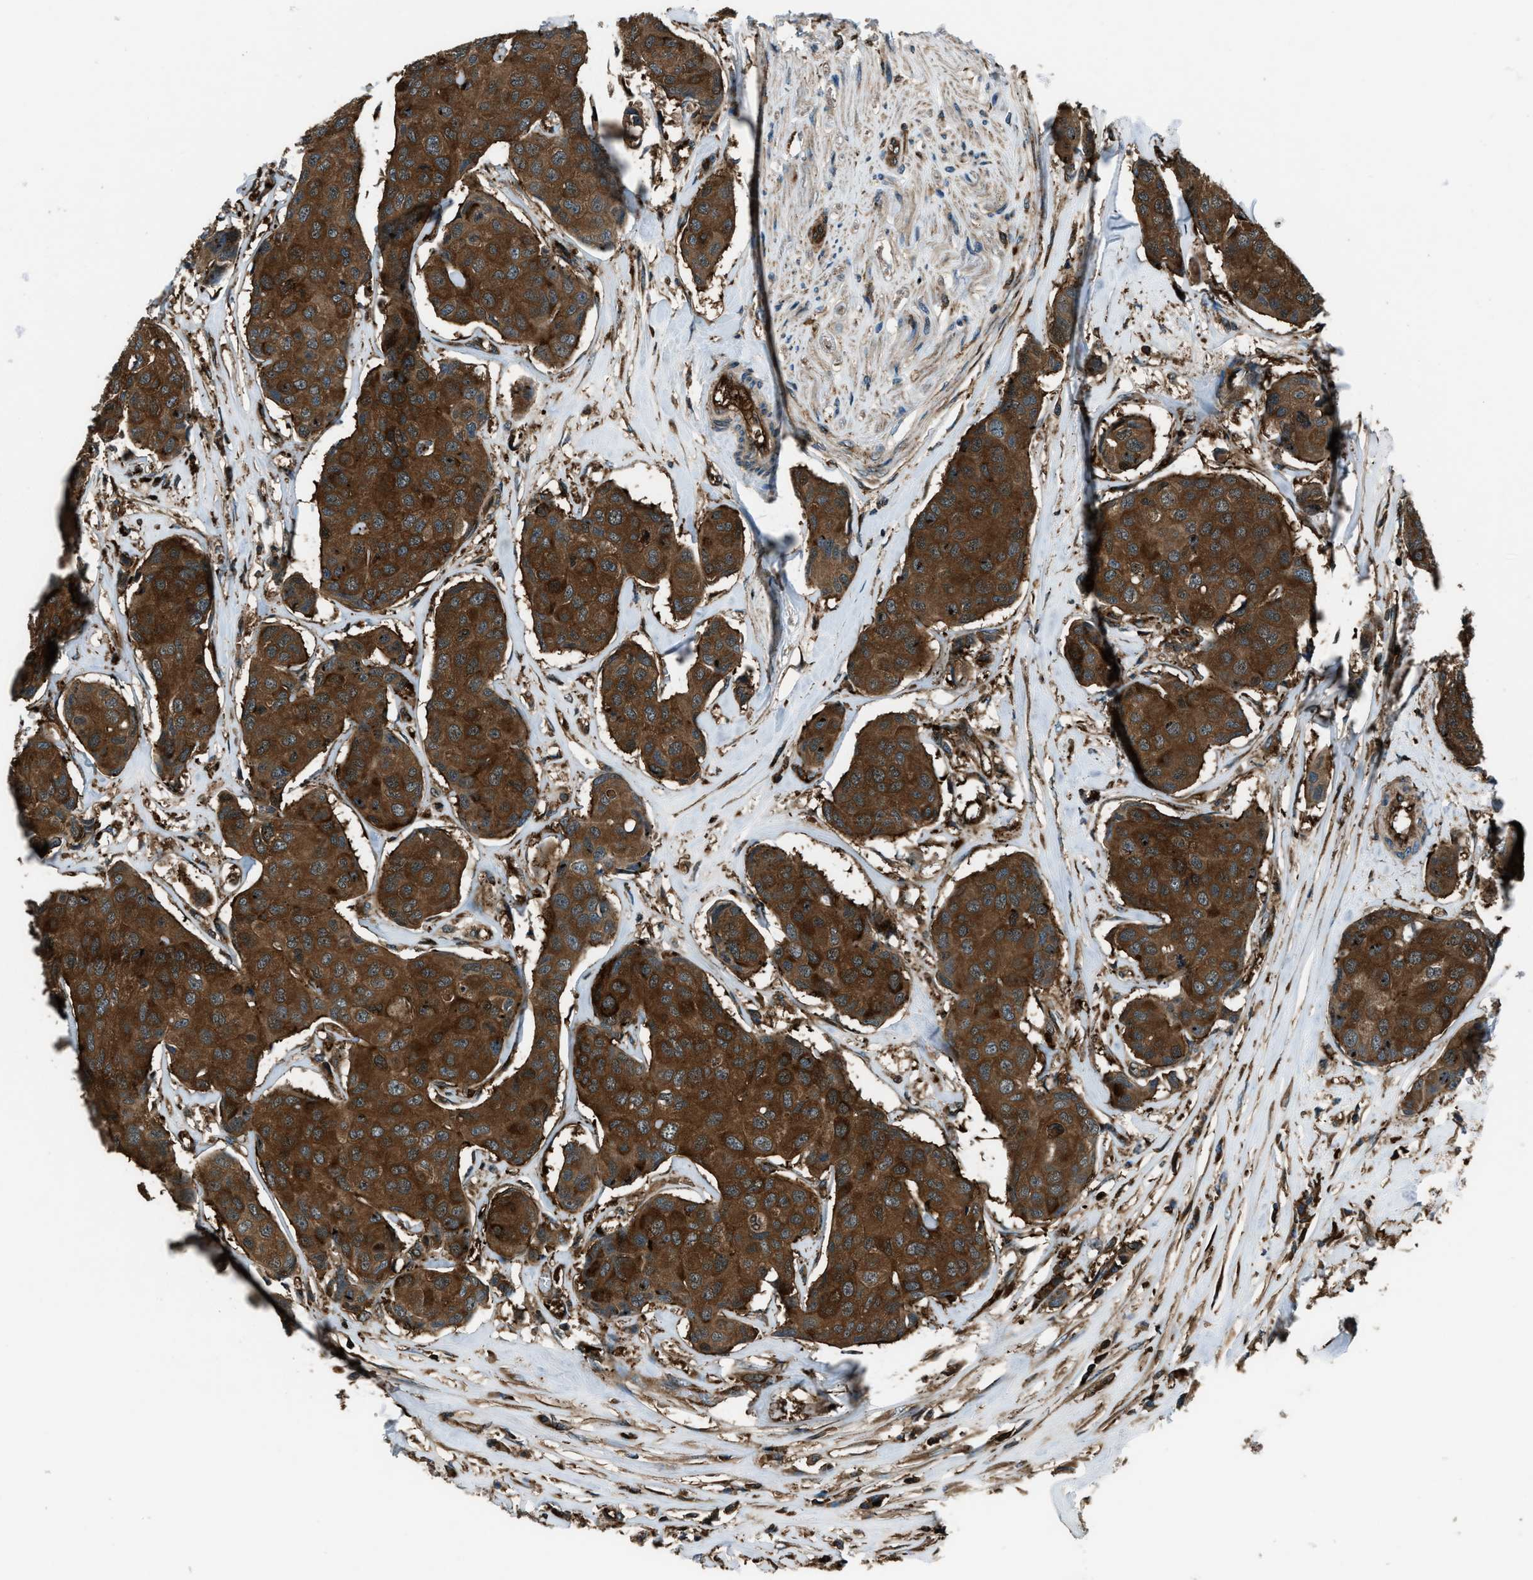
{"staining": {"intensity": "strong", "quantity": ">75%", "location": "cytoplasmic/membranous,nuclear"}, "tissue": "breast cancer", "cell_type": "Tumor cells", "image_type": "cancer", "snomed": [{"axis": "morphology", "description": "Duct carcinoma"}, {"axis": "topography", "description": "Breast"}], "caption": "Protein expression analysis of human breast cancer reveals strong cytoplasmic/membranous and nuclear staining in about >75% of tumor cells.", "gene": "SNX30", "patient": {"sex": "female", "age": 80}}